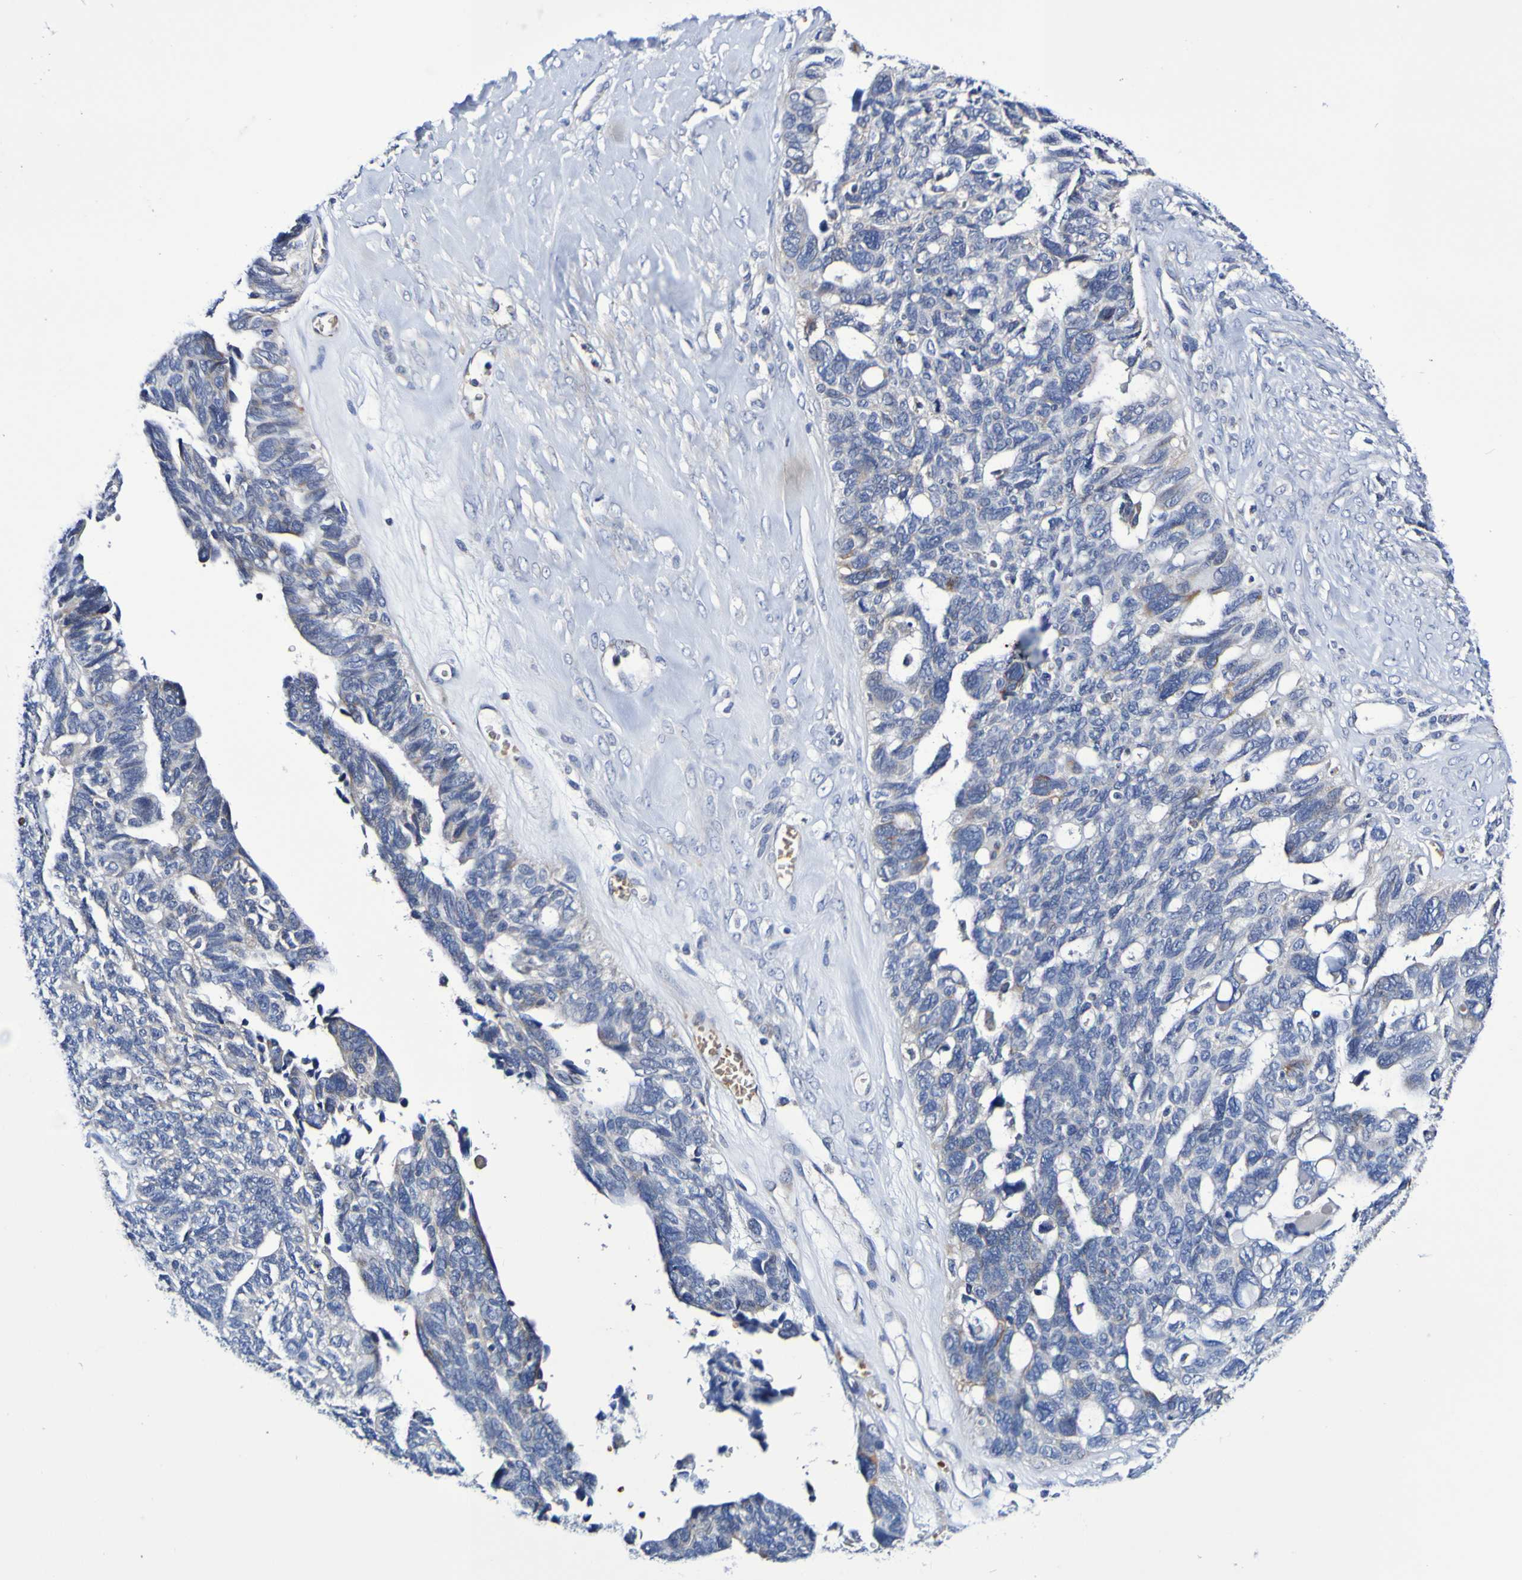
{"staining": {"intensity": "weak", "quantity": "<25%", "location": "cytoplasmic/membranous"}, "tissue": "ovarian cancer", "cell_type": "Tumor cells", "image_type": "cancer", "snomed": [{"axis": "morphology", "description": "Cystadenocarcinoma, serous, NOS"}, {"axis": "topography", "description": "Ovary"}], "caption": "DAB (3,3'-diaminobenzidine) immunohistochemical staining of ovarian cancer (serous cystadenocarcinoma) exhibits no significant positivity in tumor cells.", "gene": "WNT4", "patient": {"sex": "female", "age": 79}}